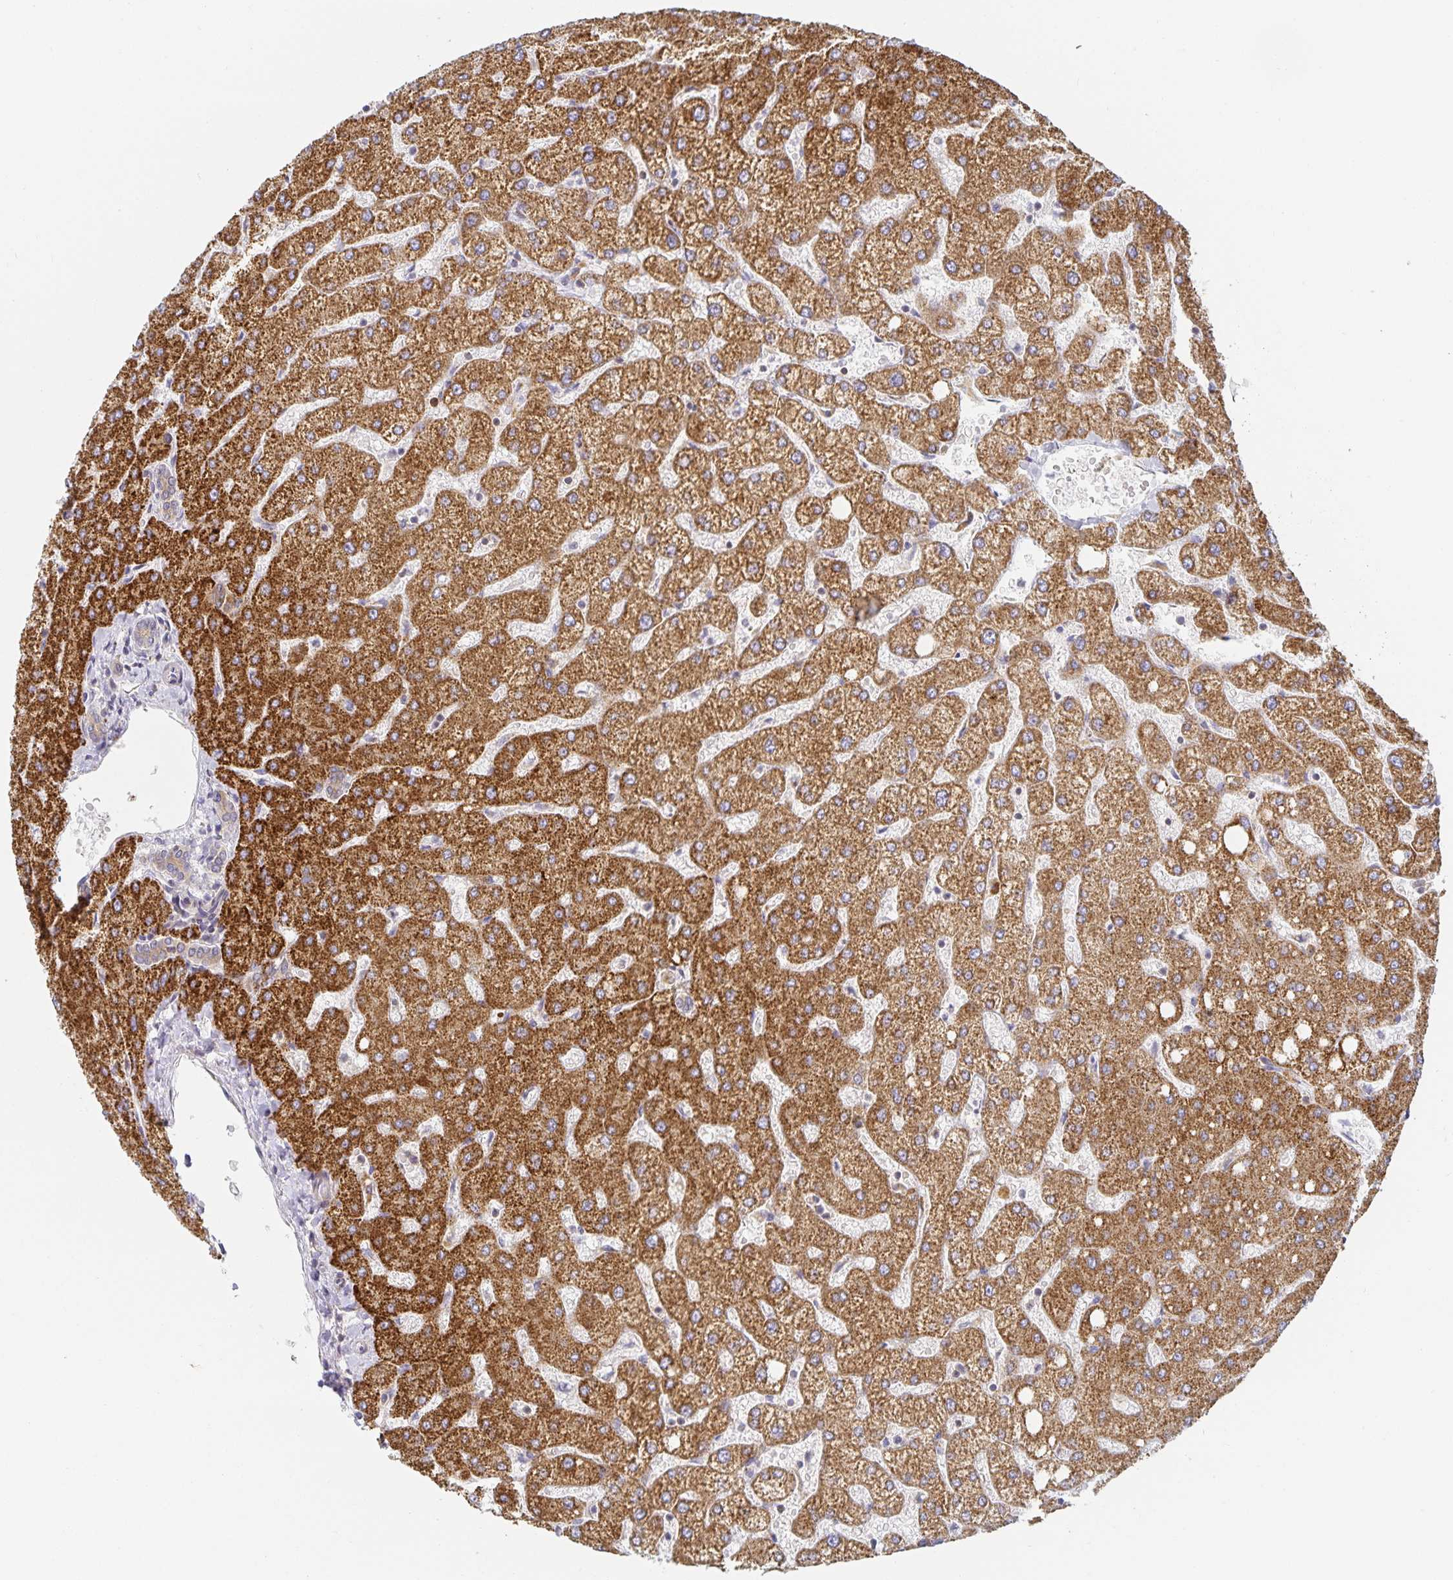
{"staining": {"intensity": "weak", "quantity": "25%-75%", "location": "cytoplasmic/membranous"}, "tissue": "liver", "cell_type": "Cholangiocytes", "image_type": "normal", "snomed": [{"axis": "morphology", "description": "Normal tissue, NOS"}, {"axis": "topography", "description": "Liver"}], "caption": "Protein analysis of unremarkable liver demonstrates weak cytoplasmic/membranous positivity in about 25%-75% of cholangiocytes. (brown staining indicates protein expression, while blue staining denotes nuclei).", "gene": "NOMO1", "patient": {"sex": "female", "age": 54}}